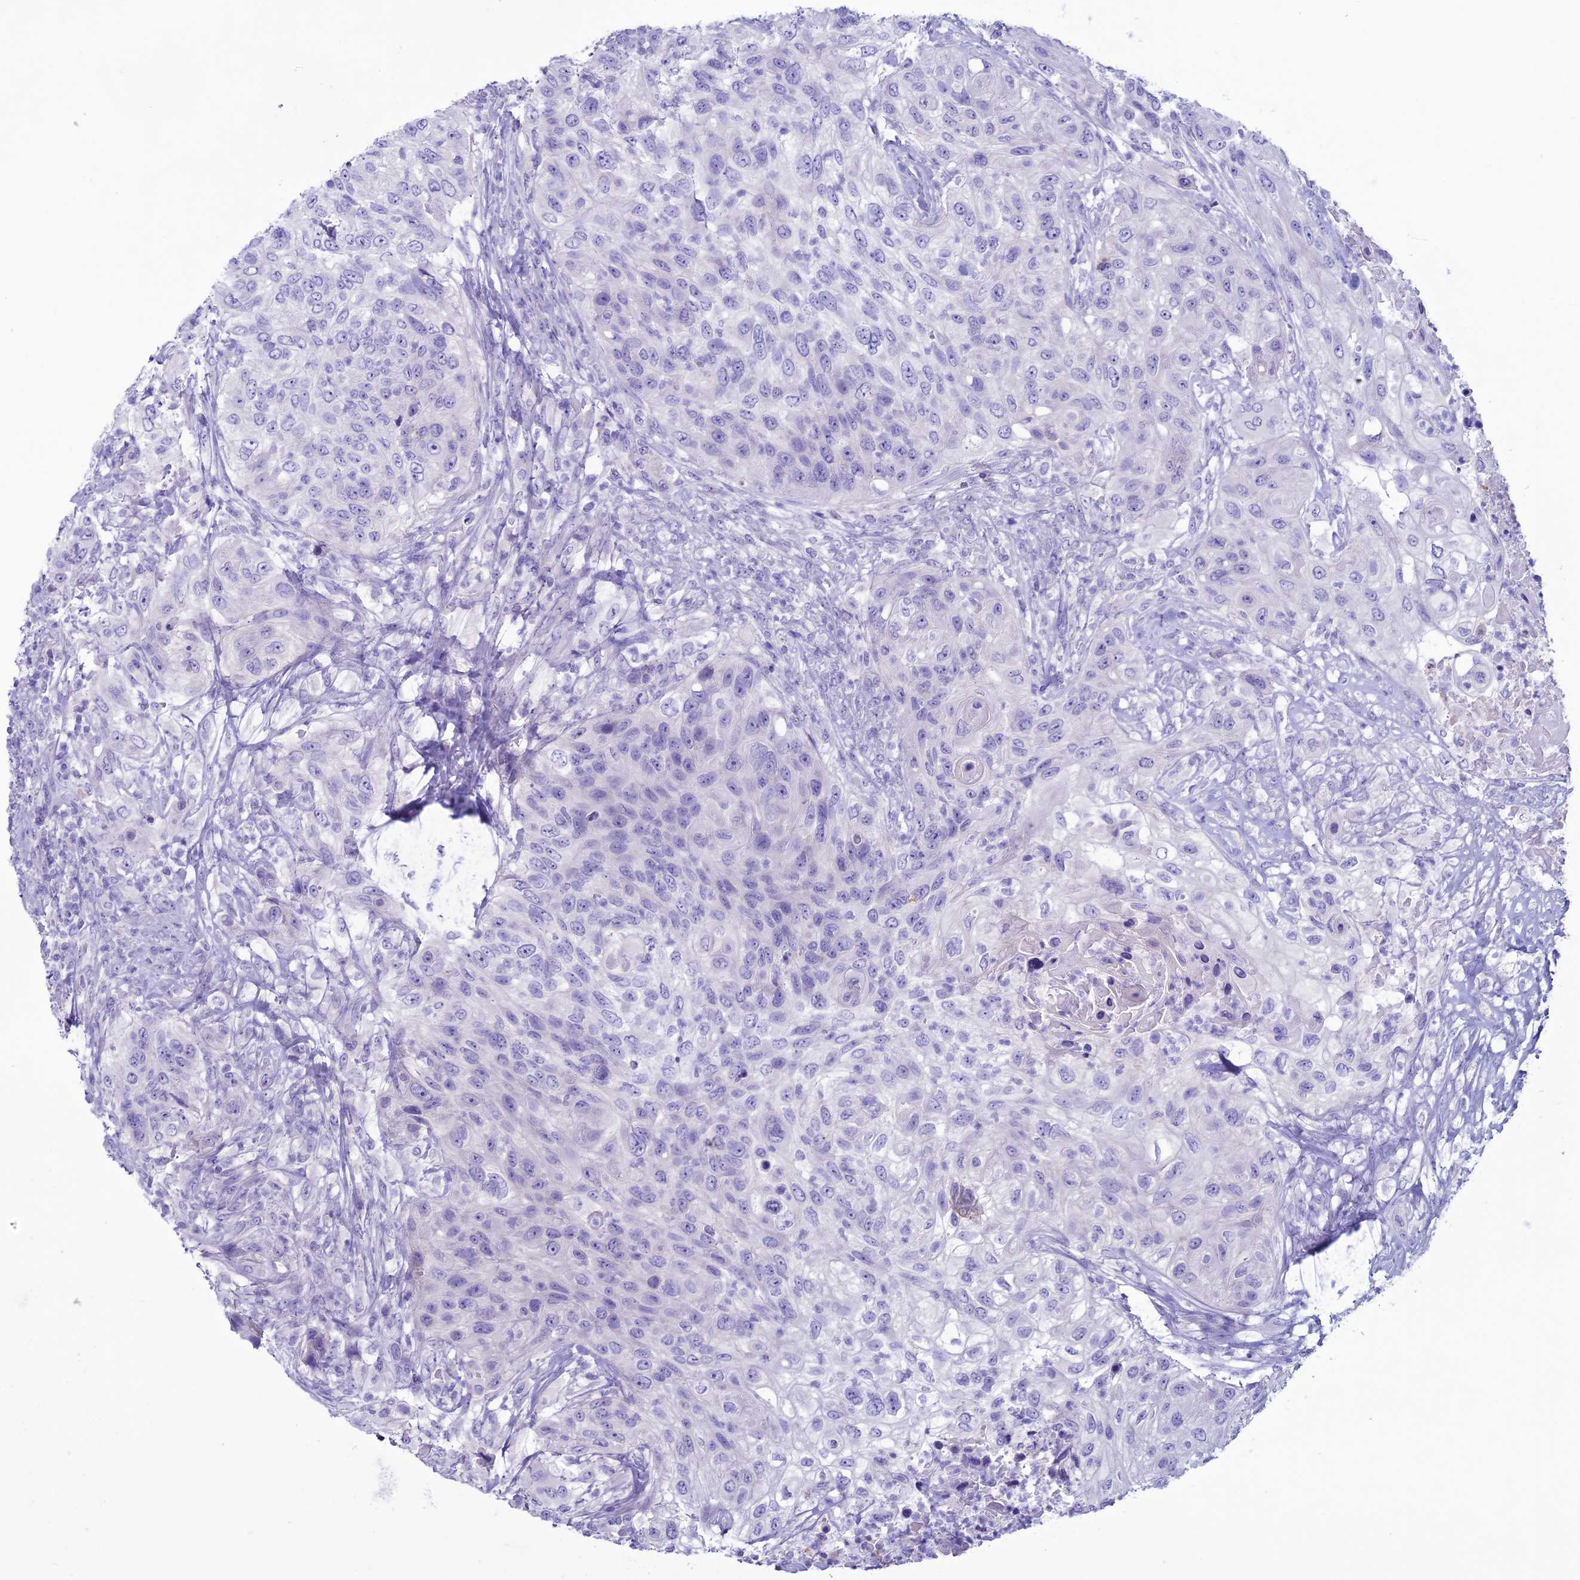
{"staining": {"intensity": "negative", "quantity": "none", "location": "none"}, "tissue": "urothelial cancer", "cell_type": "Tumor cells", "image_type": "cancer", "snomed": [{"axis": "morphology", "description": "Urothelial carcinoma, High grade"}, {"axis": "topography", "description": "Urinary bladder"}], "caption": "The micrograph exhibits no significant positivity in tumor cells of urothelial cancer.", "gene": "CLEC2L", "patient": {"sex": "female", "age": 60}}